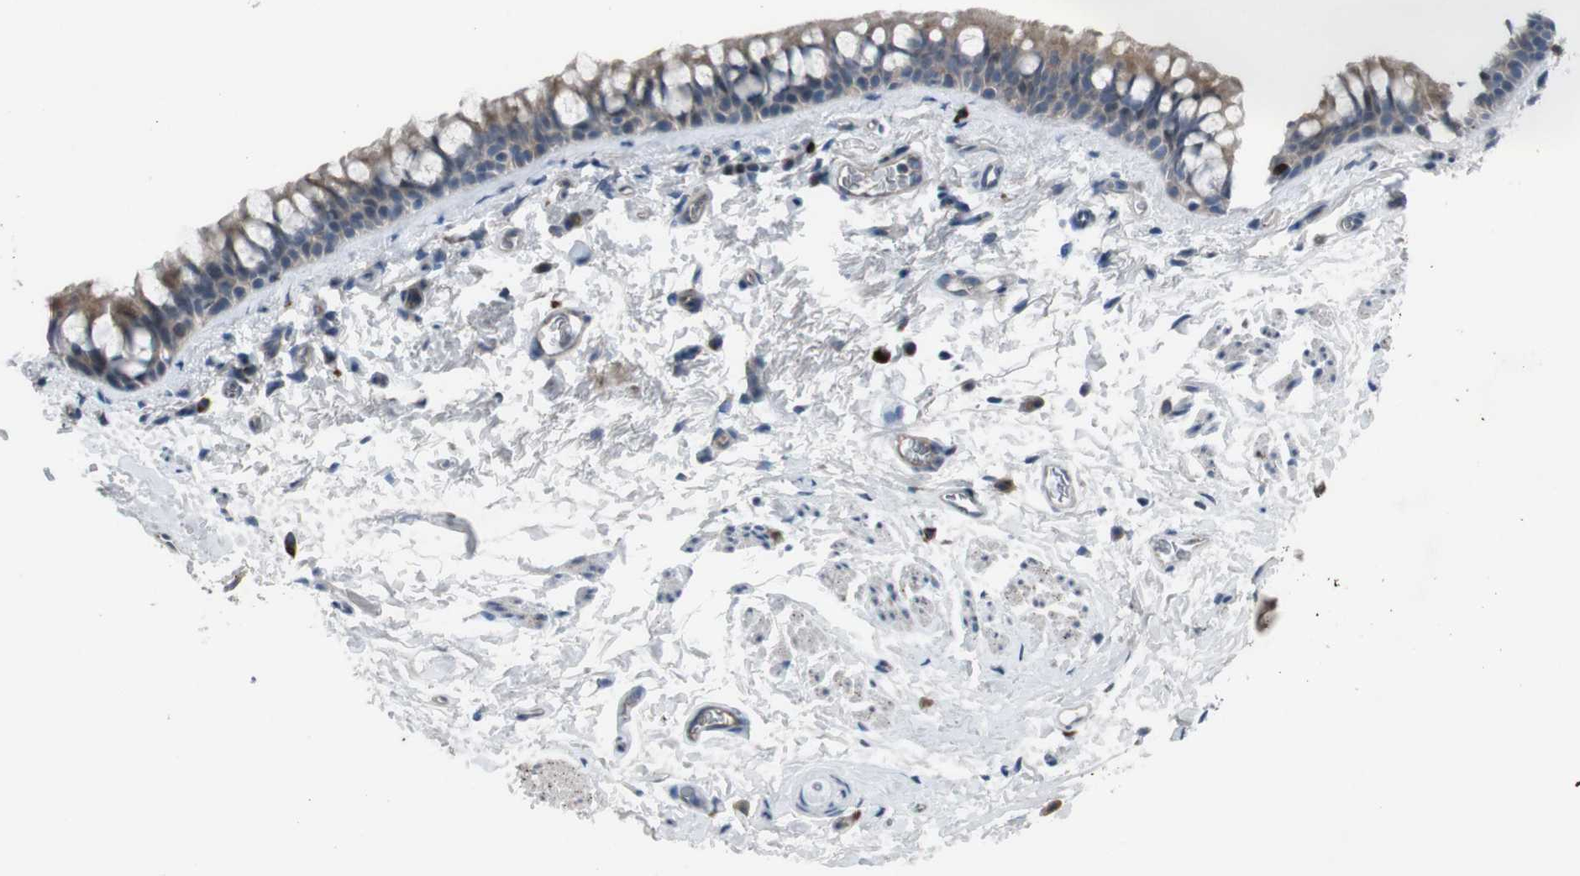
{"staining": {"intensity": "moderate", "quantity": ">75%", "location": "cytoplasmic/membranous"}, "tissue": "bronchus", "cell_type": "Respiratory epithelial cells", "image_type": "normal", "snomed": [{"axis": "morphology", "description": "Normal tissue, NOS"}, {"axis": "morphology", "description": "Malignant melanoma, Metastatic site"}, {"axis": "topography", "description": "Bronchus"}, {"axis": "topography", "description": "Lung"}], "caption": "Bronchus stained for a protein (brown) shows moderate cytoplasmic/membranous positive staining in approximately >75% of respiratory epithelial cells.", "gene": "EFNA5", "patient": {"sex": "male", "age": 64}}